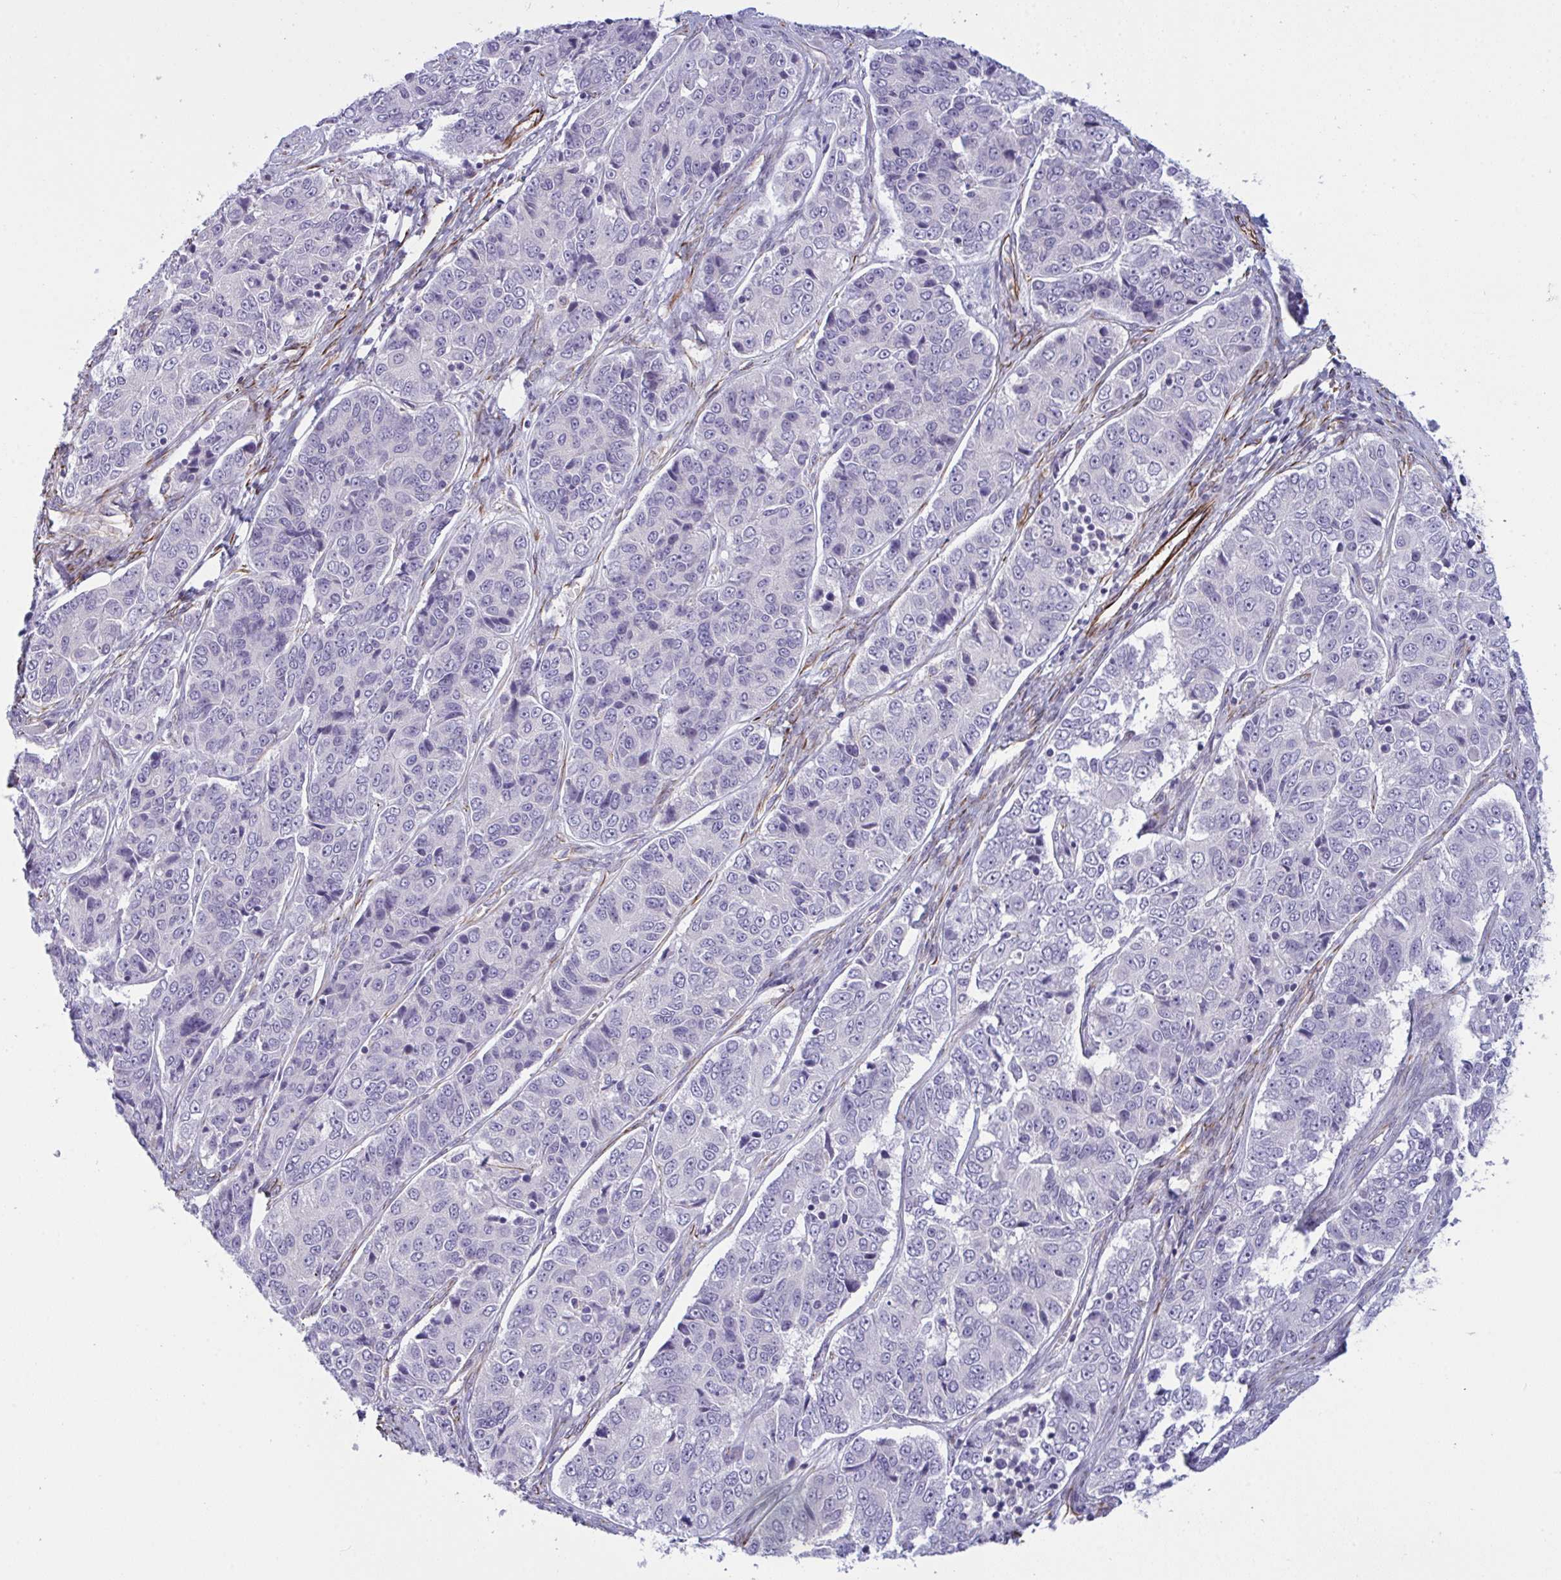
{"staining": {"intensity": "negative", "quantity": "none", "location": "none"}, "tissue": "ovarian cancer", "cell_type": "Tumor cells", "image_type": "cancer", "snomed": [{"axis": "morphology", "description": "Carcinoma, endometroid"}, {"axis": "topography", "description": "Ovary"}], "caption": "Endometroid carcinoma (ovarian) was stained to show a protein in brown. There is no significant positivity in tumor cells.", "gene": "DCBLD1", "patient": {"sex": "female", "age": 51}}